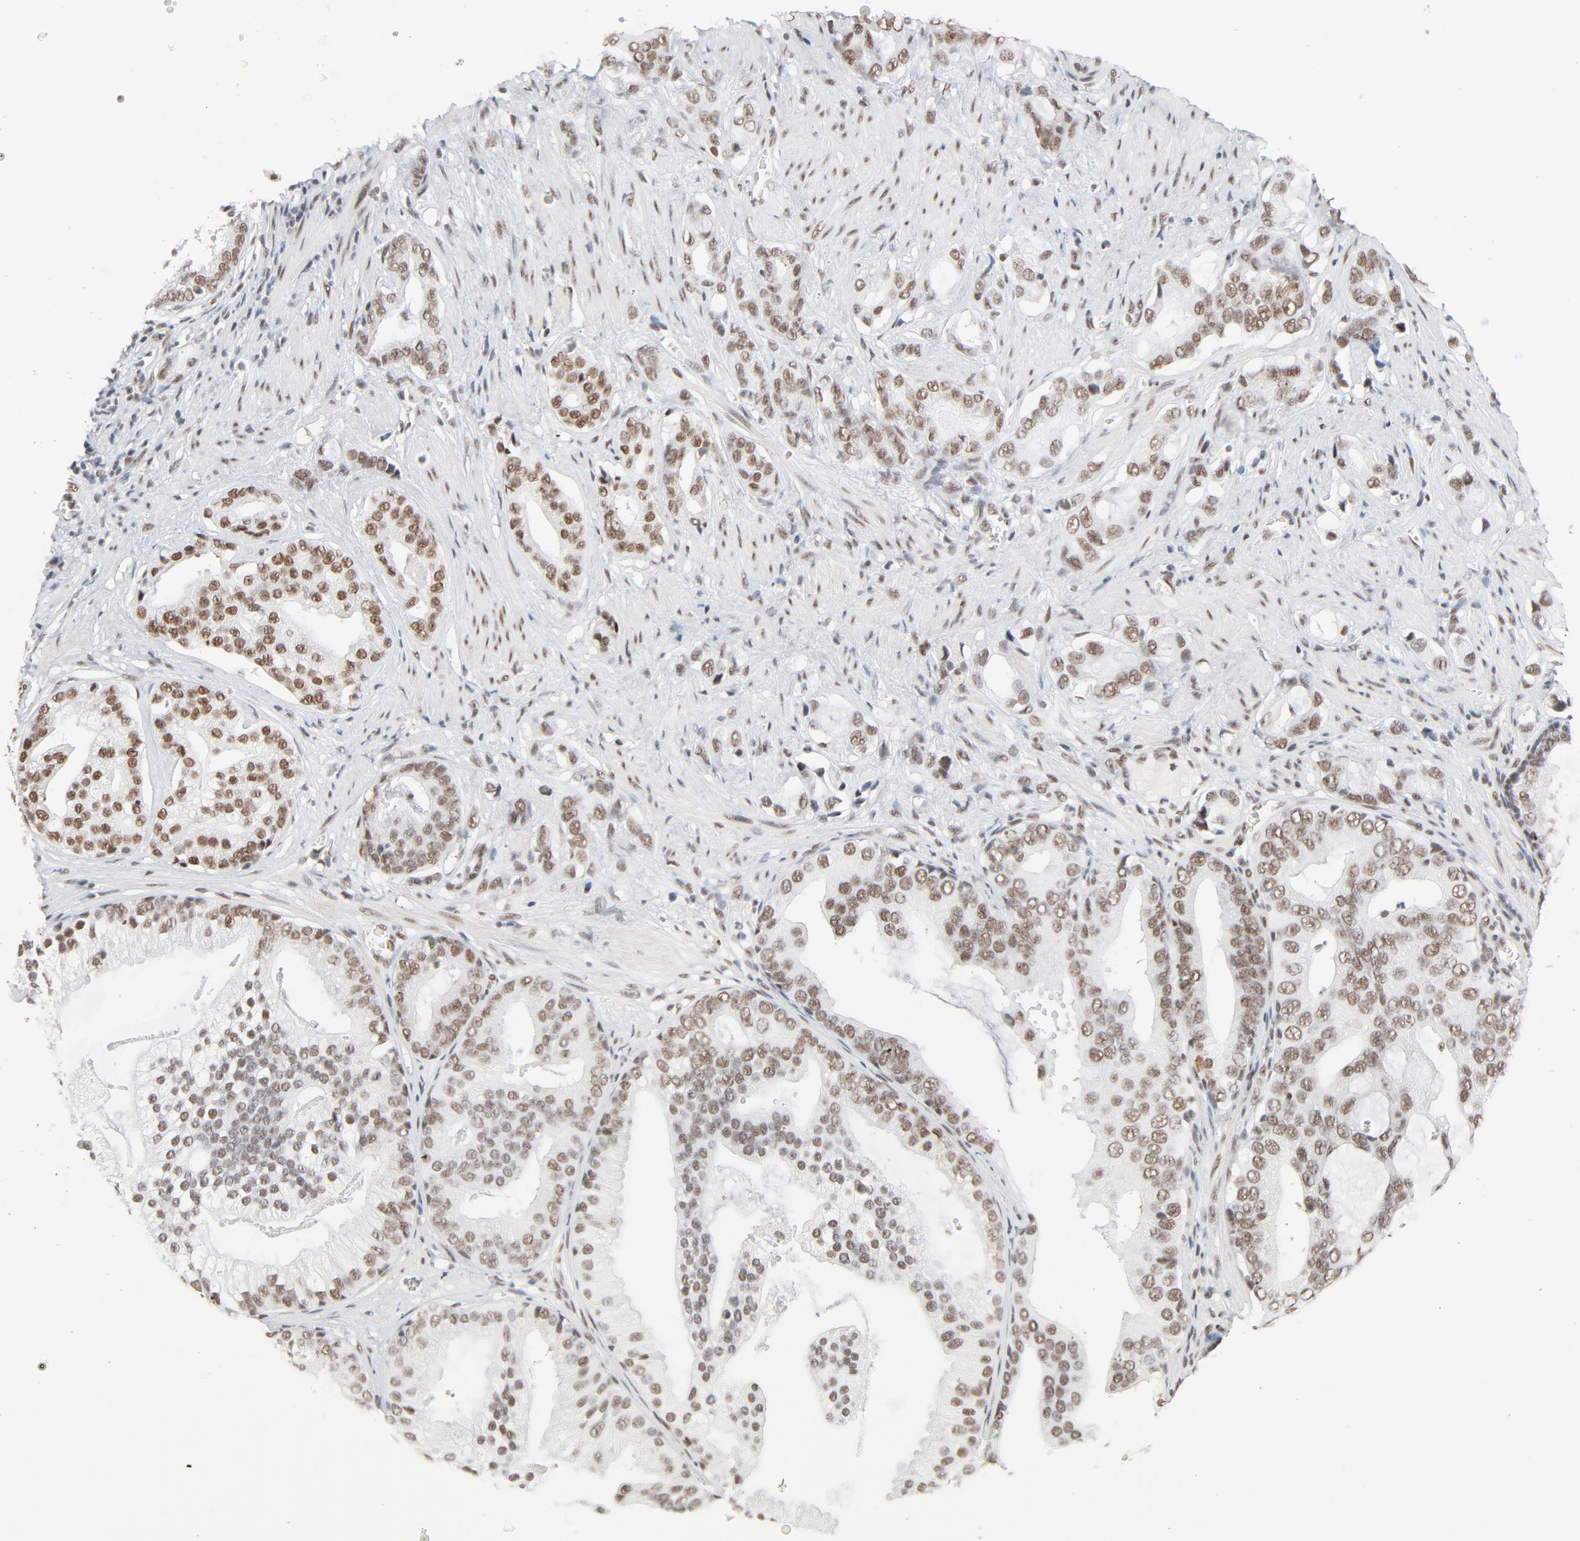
{"staining": {"intensity": "moderate", "quantity": ">75%", "location": "nuclear"}, "tissue": "prostate cancer", "cell_type": "Tumor cells", "image_type": "cancer", "snomed": [{"axis": "morphology", "description": "Adenocarcinoma, Low grade"}, {"axis": "topography", "description": "Prostate"}], "caption": "IHC staining of adenocarcinoma (low-grade) (prostate), which reveals medium levels of moderate nuclear expression in about >75% of tumor cells indicating moderate nuclear protein positivity. The staining was performed using DAB (3,3'-diaminobenzidine) (brown) for protein detection and nuclei were counterstained in hematoxylin (blue).", "gene": "MRE11", "patient": {"sex": "male", "age": 58}}